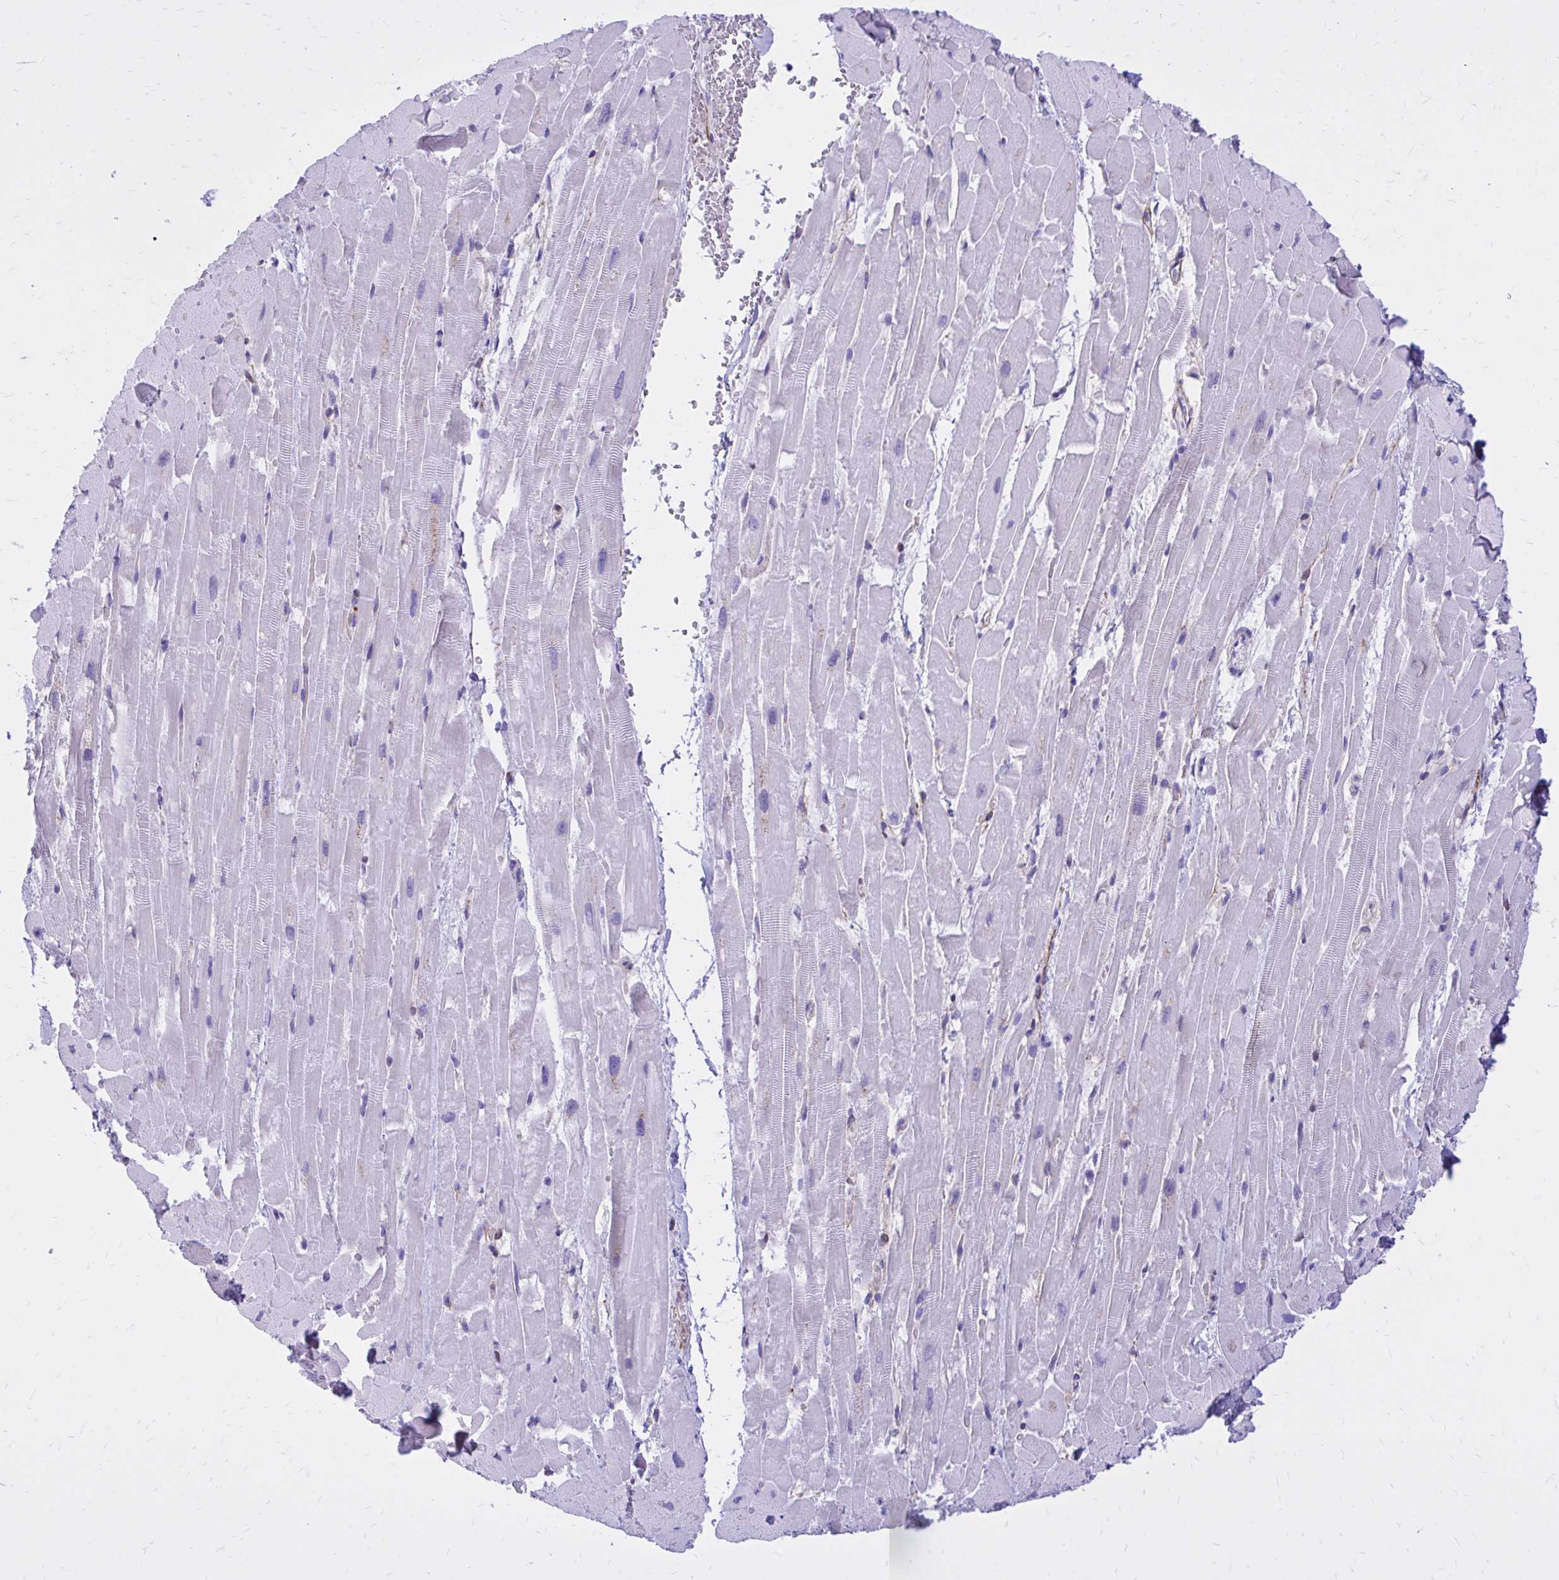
{"staining": {"intensity": "negative", "quantity": "none", "location": "none"}, "tissue": "heart muscle", "cell_type": "Cardiomyocytes", "image_type": "normal", "snomed": [{"axis": "morphology", "description": "Normal tissue, NOS"}, {"axis": "topography", "description": "Heart"}], "caption": "High power microscopy micrograph of an immunohistochemistry image of normal heart muscle, revealing no significant expression in cardiomyocytes. The staining was performed using DAB (3,3'-diaminobenzidine) to visualize the protein expression in brown, while the nuclei were stained in blue with hematoxylin (Magnification: 20x).", "gene": "EPB41L1", "patient": {"sex": "male", "age": 37}}